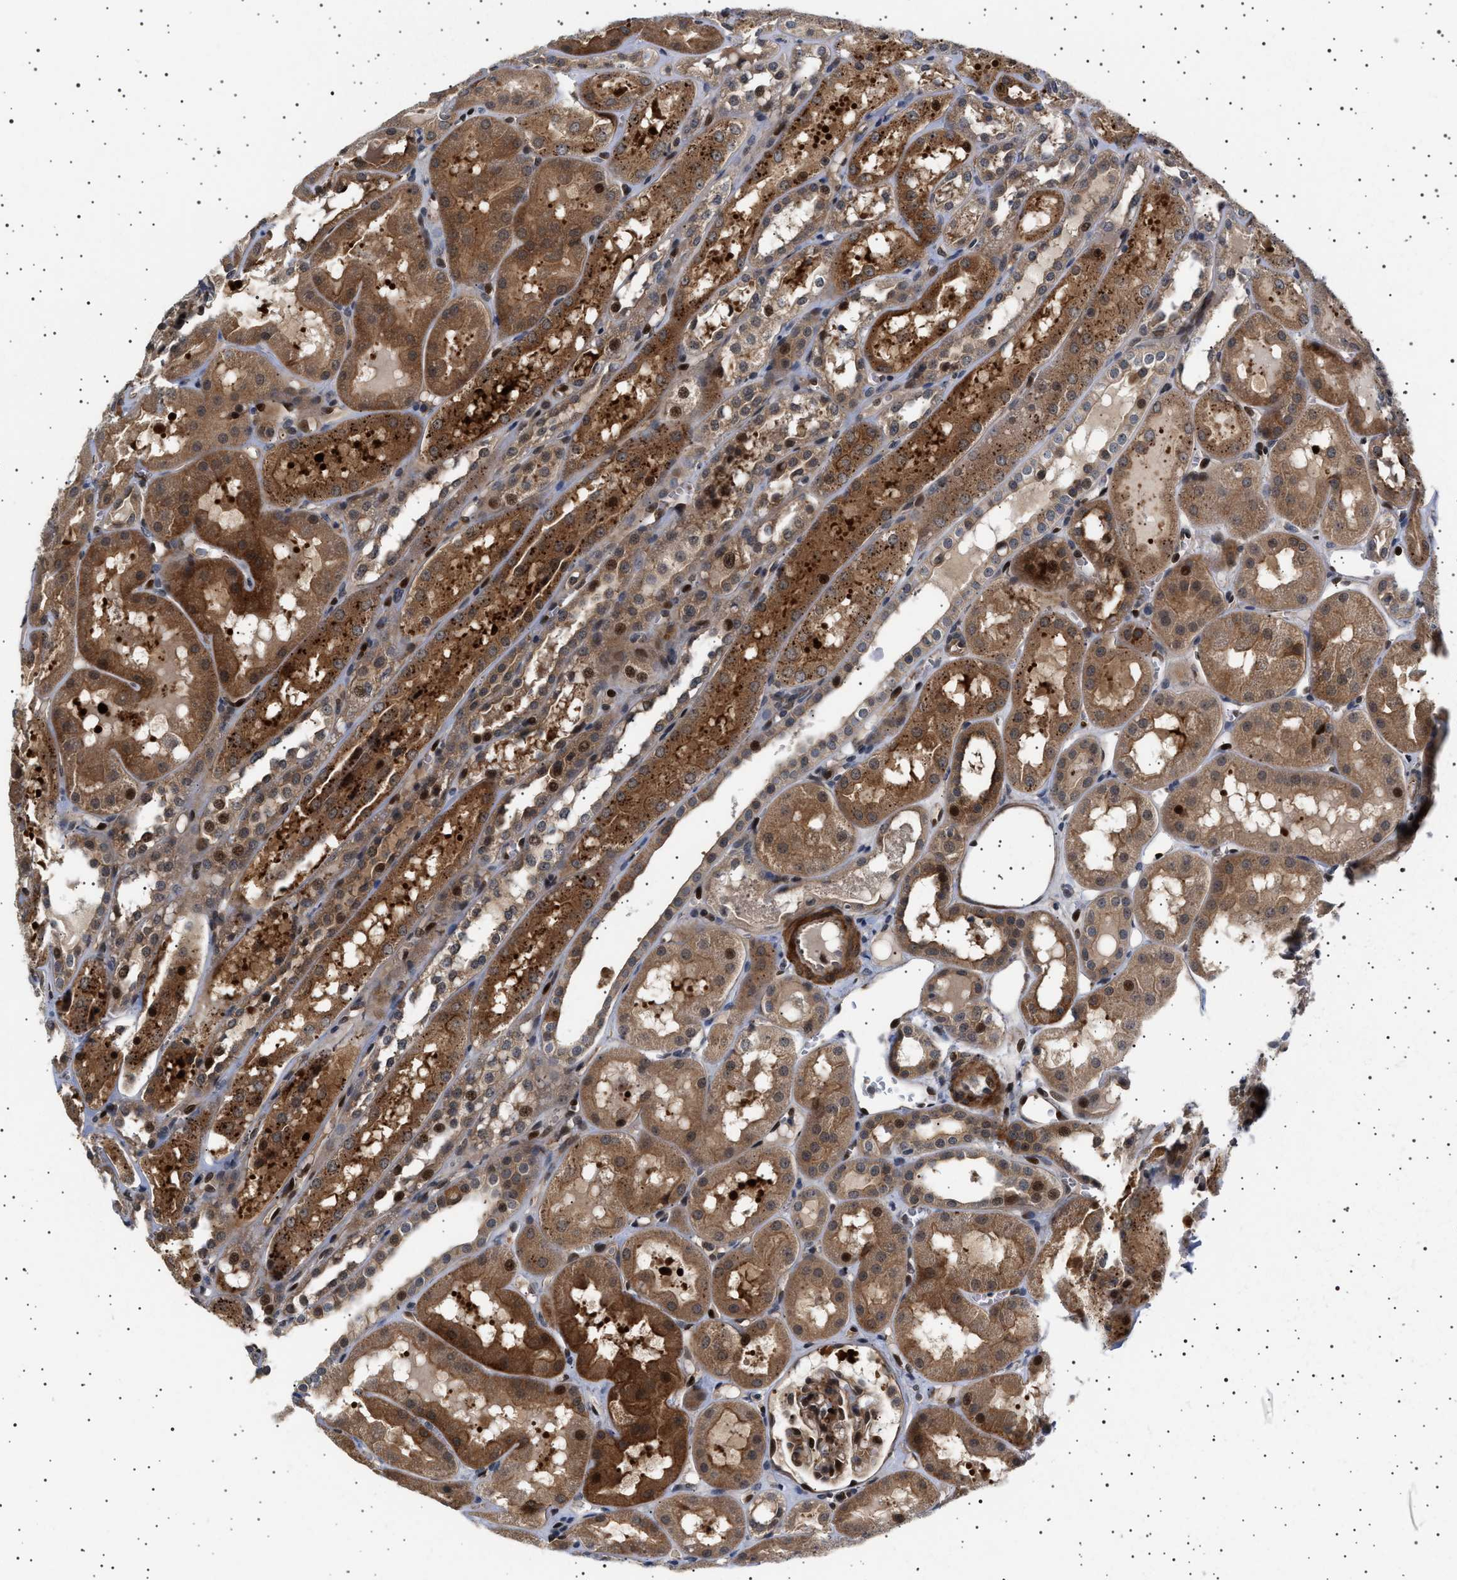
{"staining": {"intensity": "moderate", "quantity": ">75%", "location": "cytoplasmic/membranous,nuclear"}, "tissue": "kidney", "cell_type": "Cells in glomeruli", "image_type": "normal", "snomed": [{"axis": "morphology", "description": "Normal tissue, NOS"}, {"axis": "topography", "description": "Kidney"}, {"axis": "topography", "description": "Urinary bladder"}], "caption": "A brown stain highlights moderate cytoplasmic/membranous,nuclear expression of a protein in cells in glomeruli of normal human kidney. (IHC, brightfield microscopy, high magnification).", "gene": "BAG3", "patient": {"sex": "male", "age": 16}}